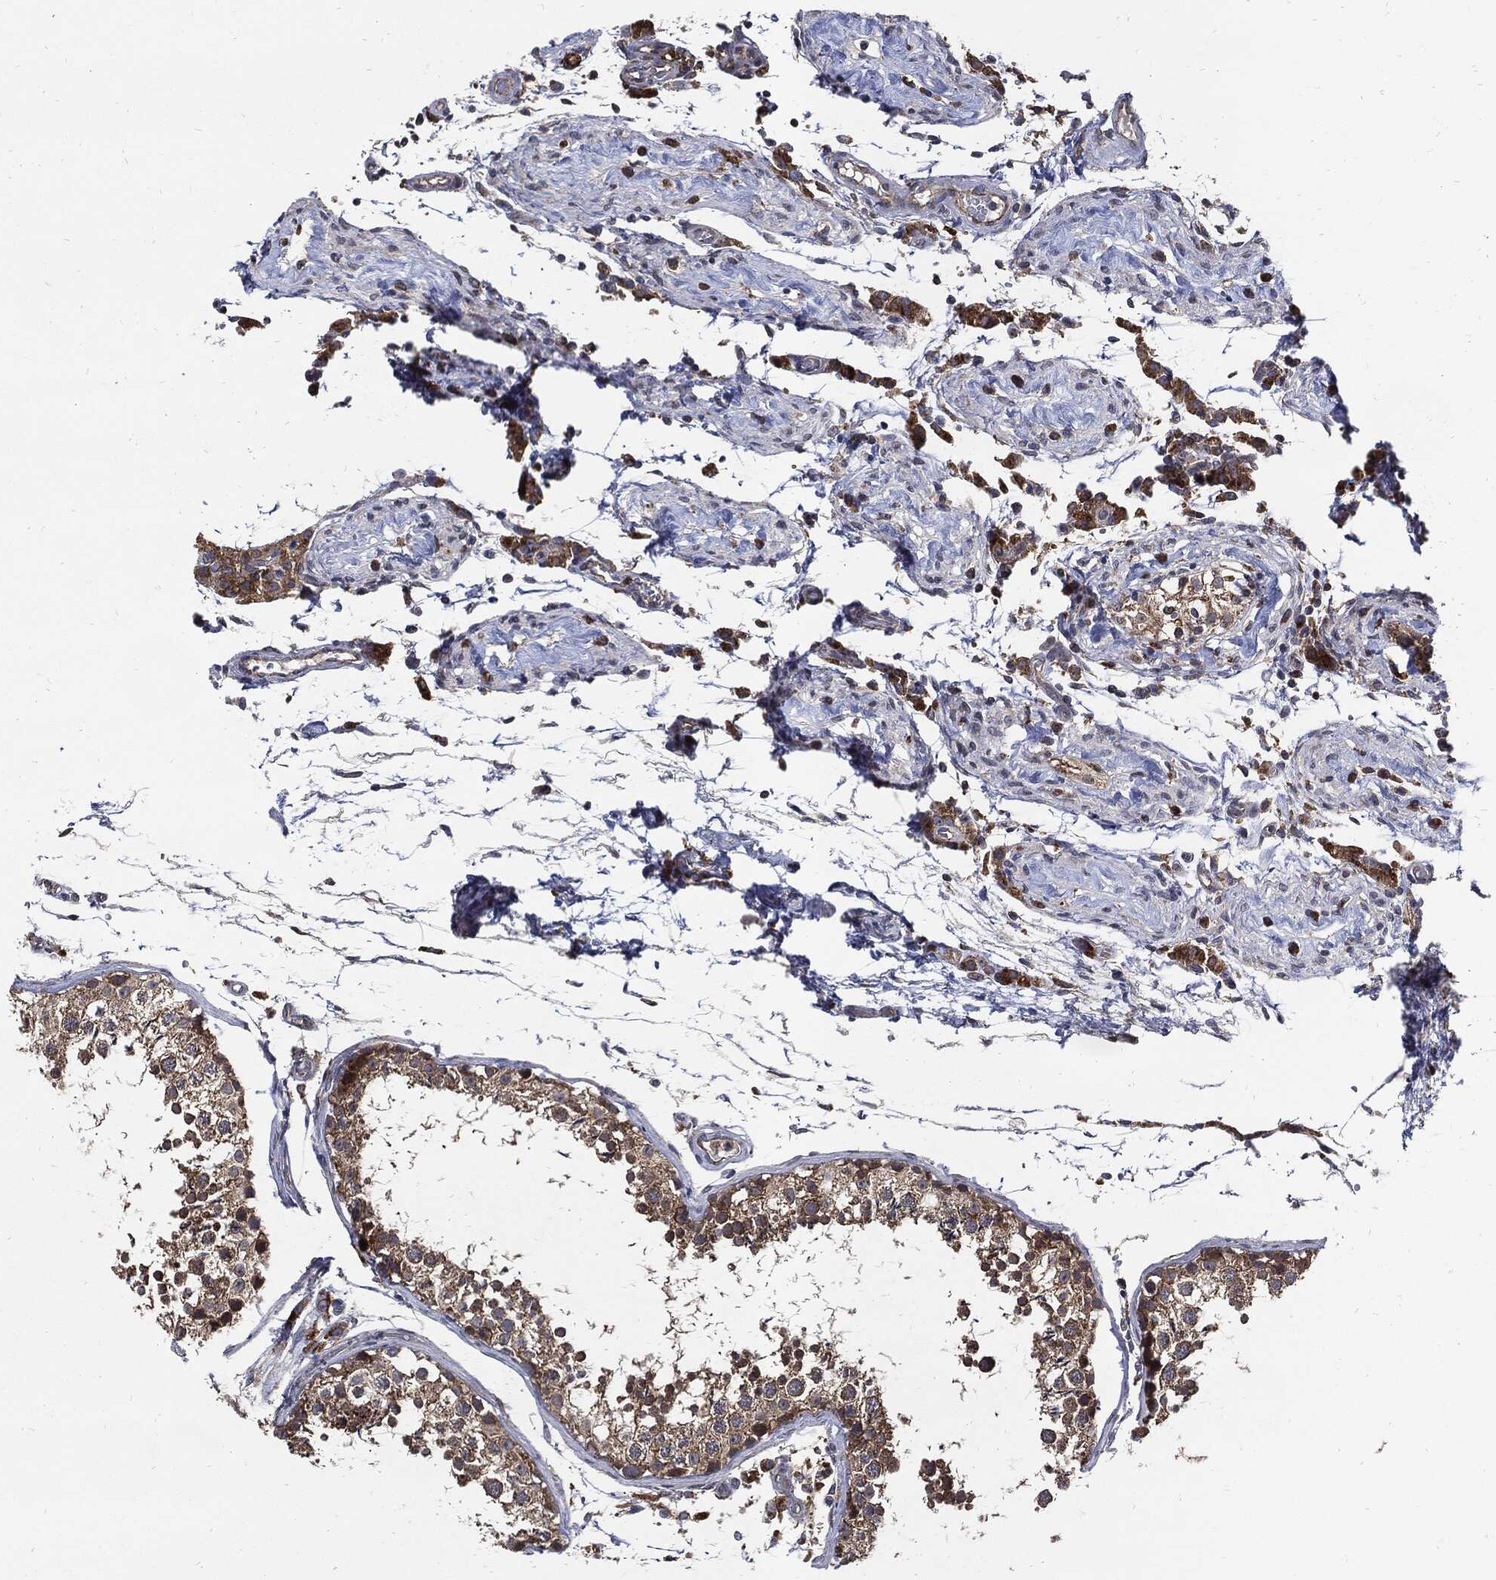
{"staining": {"intensity": "moderate", "quantity": "25%-75%", "location": "cytoplasmic/membranous"}, "tissue": "testis", "cell_type": "Cells in seminiferous ducts", "image_type": "normal", "snomed": [{"axis": "morphology", "description": "Normal tissue, NOS"}, {"axis": "topography", "description": "Testis"}], "caption": "Protein staining exhibits moderate cytoplasmic/membranous expression in about 25%-75% of cells in seminiferous ducts in normal testis.", "gene": "SLC31A2", "patient": {"sex": "male", "age": 29}}